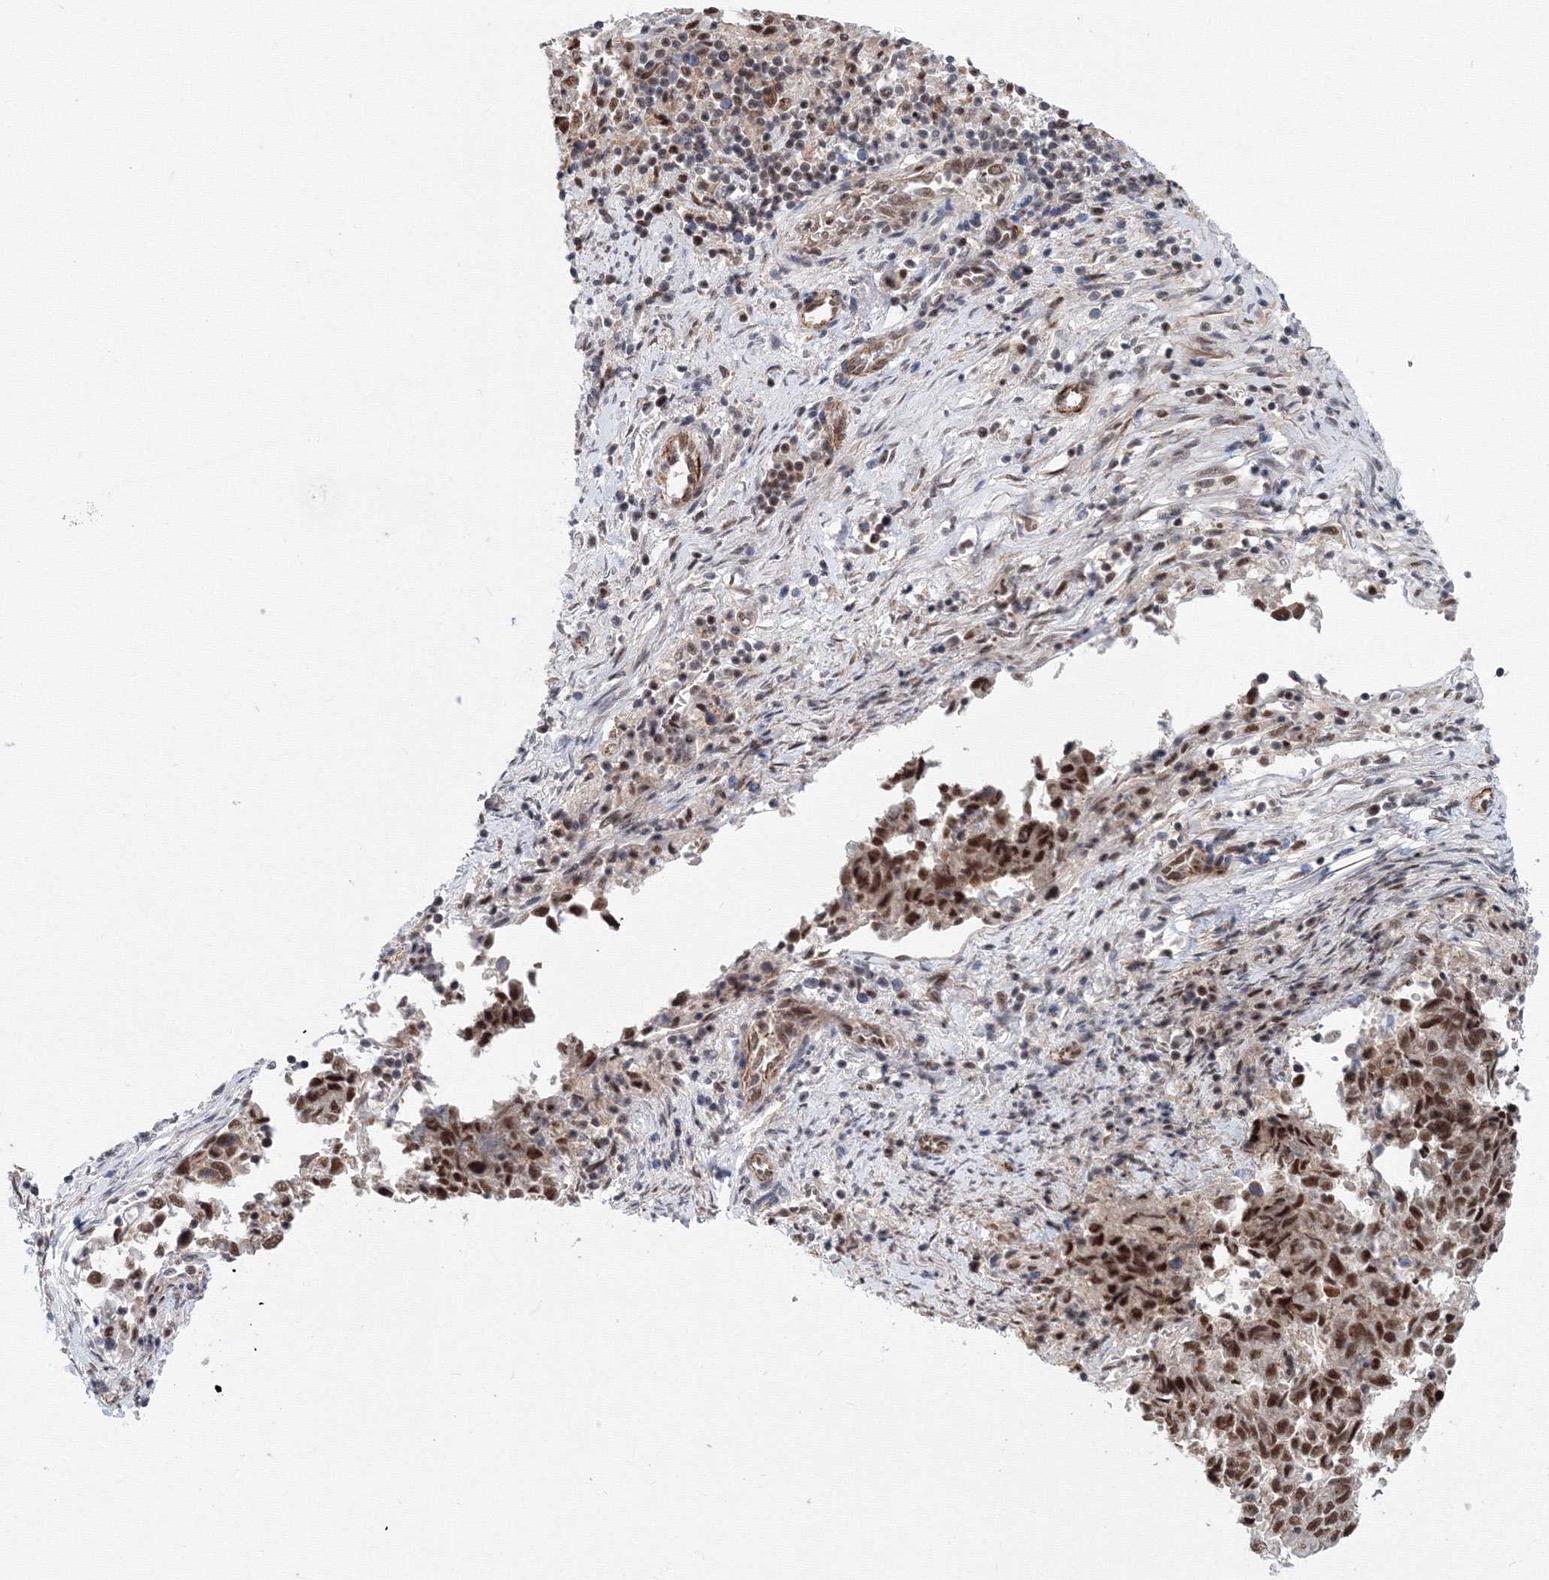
{"staining": {"intensity": "moderate", "quantity": ">75%", "location": "nuclear"}, "tissue": "endometrial cancer", "cell_type": "Tumor cells", "image_type": "cancer", "snomed": [{"axis": "morphology", "description": "Adenocarcinoma, NOS"}, {"axis": "topography", "description": "Endometrium"}], "caption": "A high-resolution histopathology image shows immunohistochemistry staining of endometrial cancer (adenocarcinoma), which demonstrates moderate nuclear staining in approximately >75% of tumor cells. Using DAB (3,3'-diaminobenzidine) (brown) and hematoxylin (blue) stains, captured at high magnification using brightfield microscopy.", "gene": "SF3B6", "patient": {"sex": "female", "age": 80}}